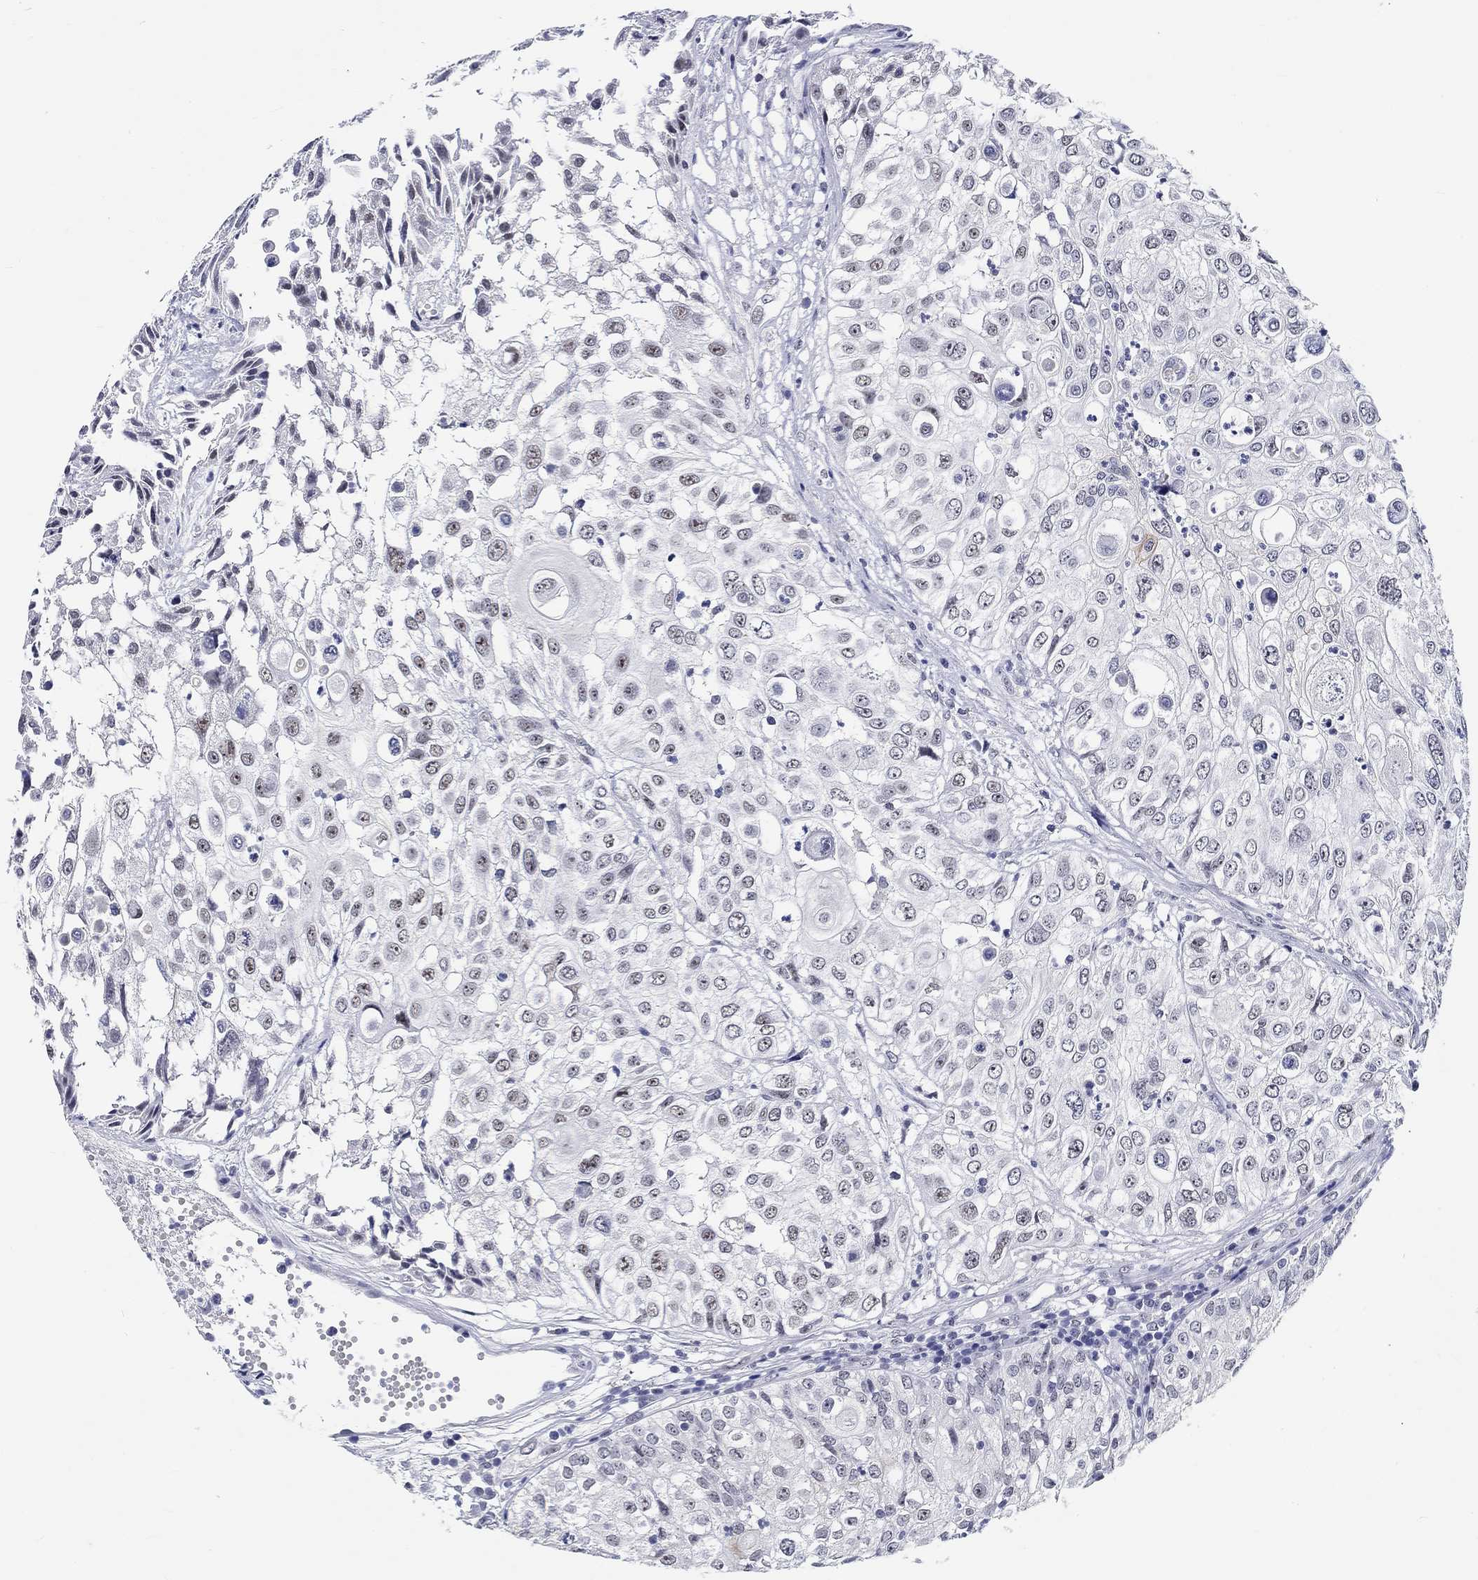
{"staining": {"intensity": "negative", "quantity": "none", "location": "none"}, "tissue": "urothelial cancer", "cell_type": "Tumor cells", "image_type": "cancer", "snomed": [{"axis": "morphology", "description": "Urothelial carcinoma, High grade"}, {"axis": "topography", "description": "Urinary bladder"}], "caption": "IHC histopathology image of human urothelial cancer stained for a protein (brown), which displays no positivity in tumor cells. Nuclei are stained in blue.", "gene": "GRIN1", "patient": {"sex": "female", "age": 79}}